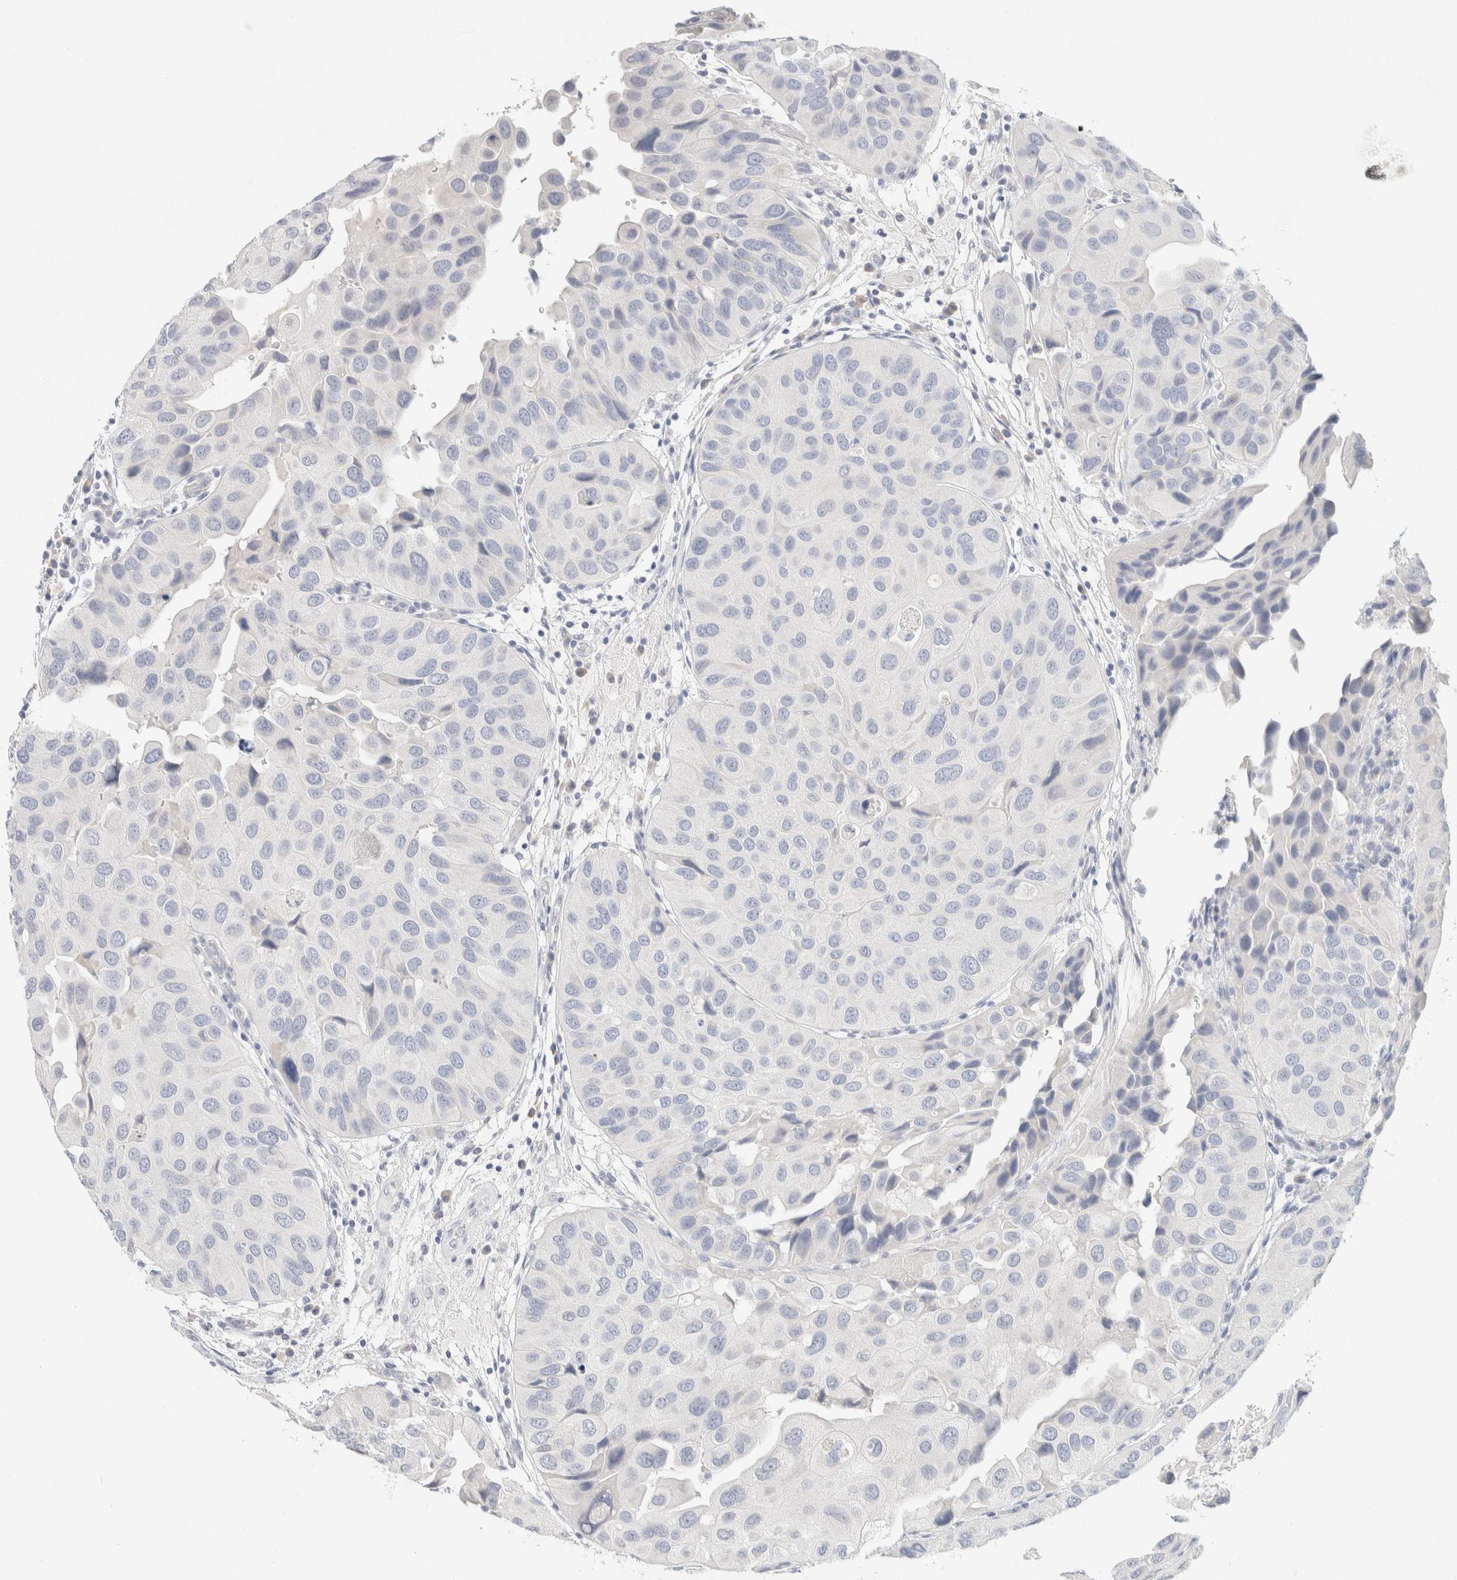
{"staining": {"intensity": "negative", "quantity": "none", "location": "none"}, "tissue": "urothelial cancer", "cell_type": "Tumor cells", "image_type": "cancer", "snomed": [{"axis": "morphology", "description": "Urothelial carcinoma, High grade"}, {"axis": "topography", "description": "Urinary bladder"}], "caption": "Immunohistochemistry image of neoplastic tissue: high-grade urothelial carcinoma stained with DAB (3,3'-diaminobenzidine) reveals no significant protein positivity in tumor cells.", "gene": "NEFM", "patient": {"sex": "female", "age": 64}}